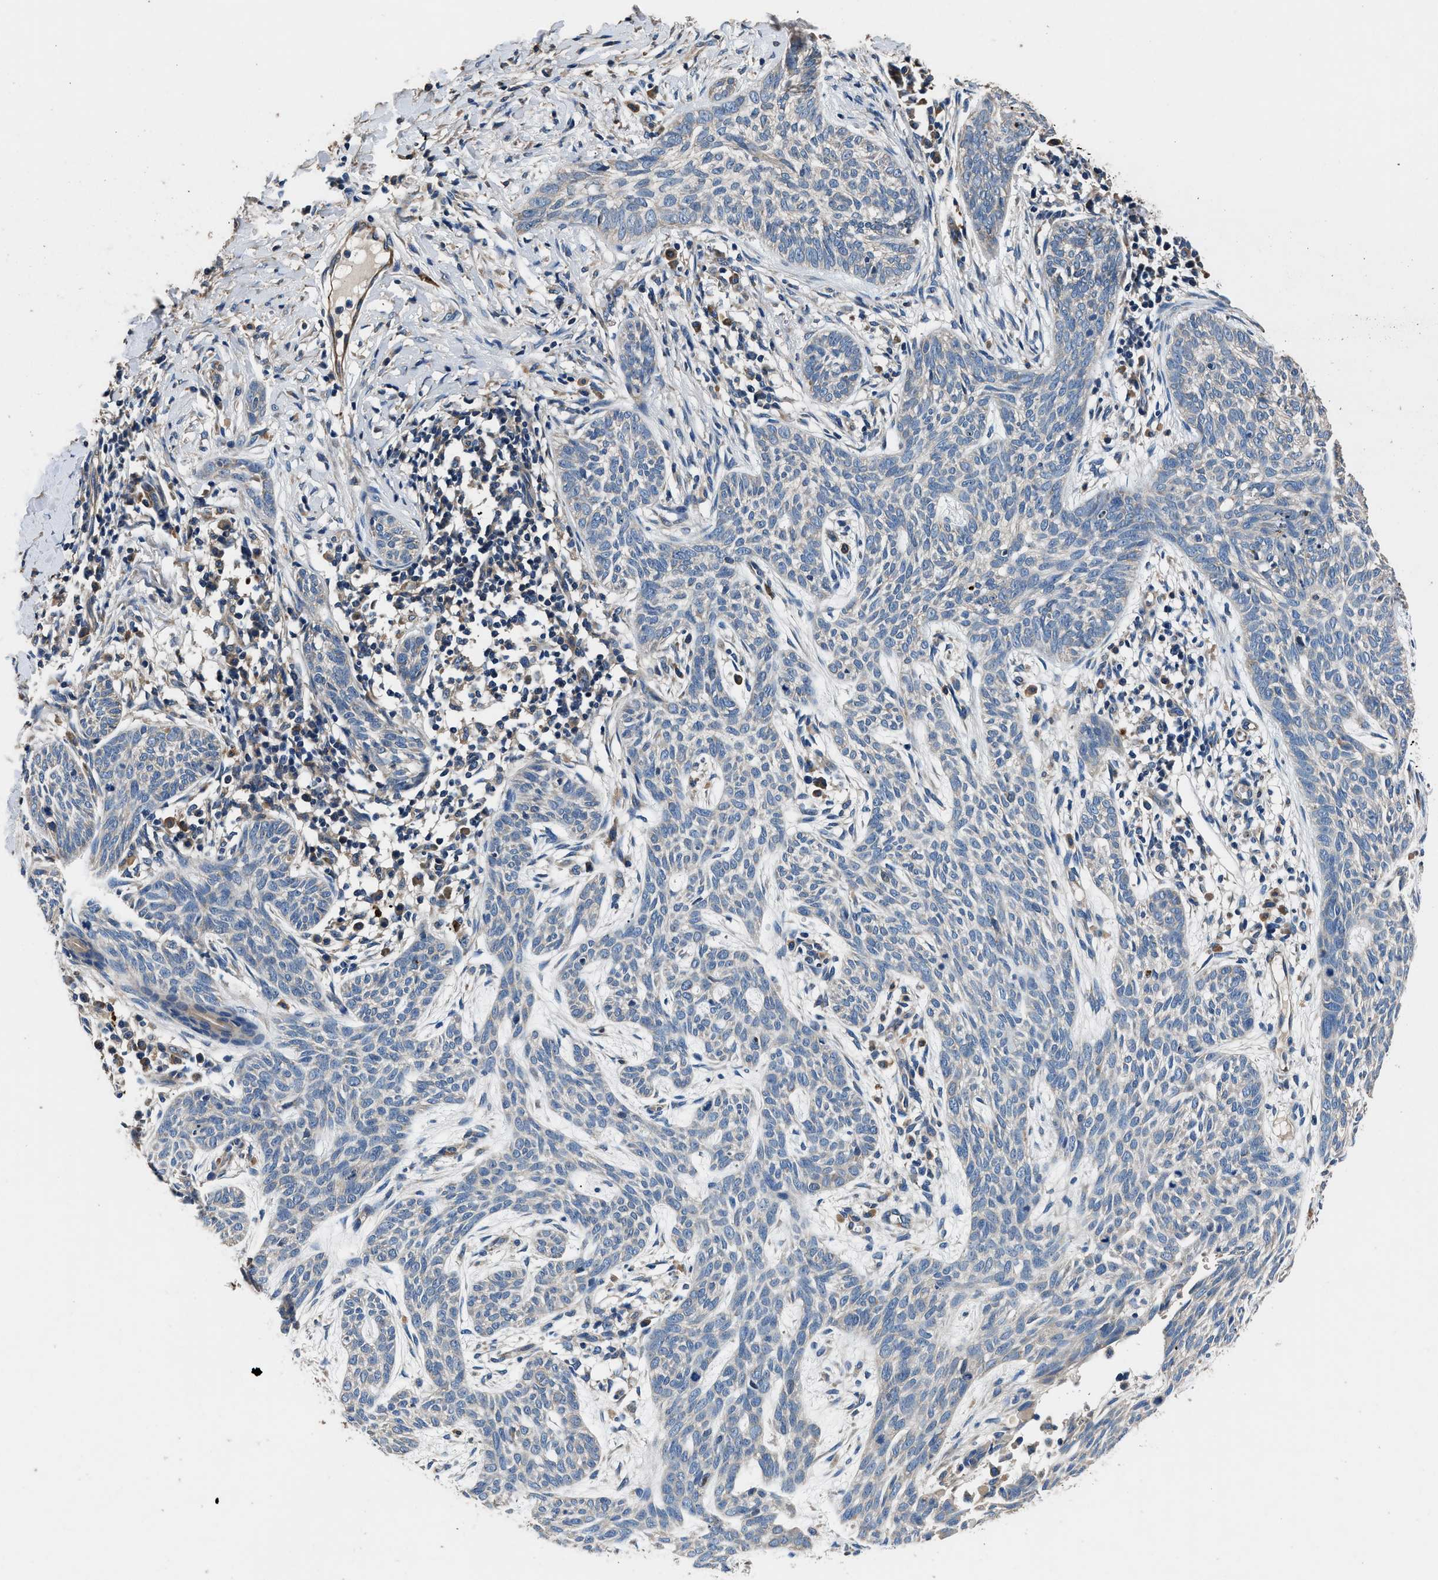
{"staining": {"intensity": "negative", "quantity": "none", "location": "none"}, "tissue": "skin cancer", "cell_type": "Tumor cells", "image_type": "cancer", "snomed": [{"axis": "morphology", "description": "Basal cell carcinoma"}, {"axis": "topography", "description": "Skin"}], "caption": "This is an immunohistochemistry image of skin cancer. There is no positivity in tumor cells.", "gene": "DHRS7B", "patient": {"sex": "female", "age": 59}}